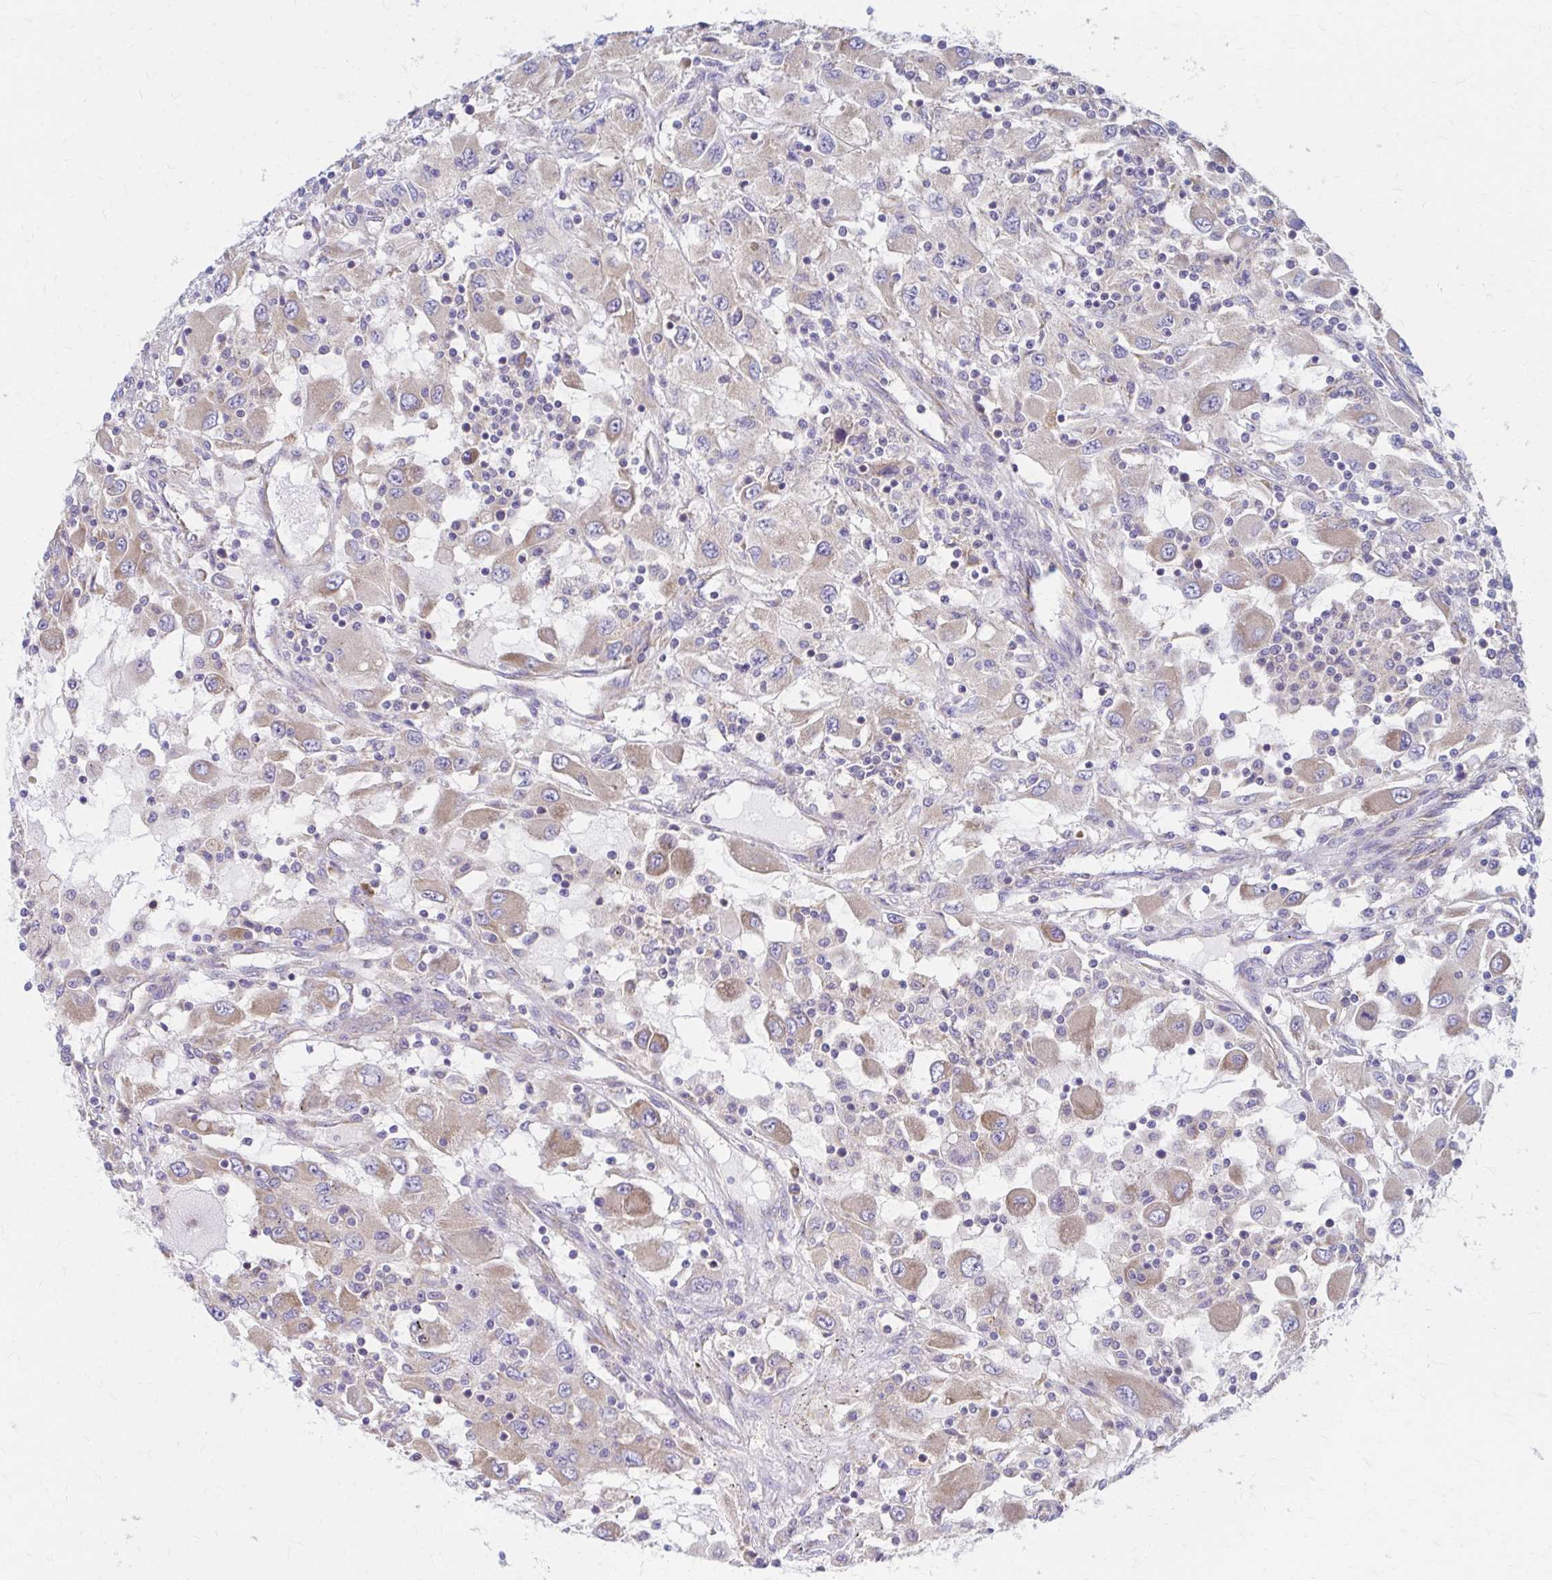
{"staining": {"intensity": "weak", "quantity": ">75%", "location": "cytoplasmic/membranous"}, "tissue": "renal cancer", "cell_type": "Tumor cells", "image_type": "cancer", "snomed": [{"axis": "morphology", "description": "Adenocarcinoma, NOS"}, {"axis": "topography", "description": "Kidney"}], "caption": "Immunohistochemical staining of renal adenocarcinoma exhibits low levels of weak cytoplasmic/membranous staining in about >75% of tumor cells.", "gene": "RPL27A", "patient": {"sex": "female", "age": 67}}